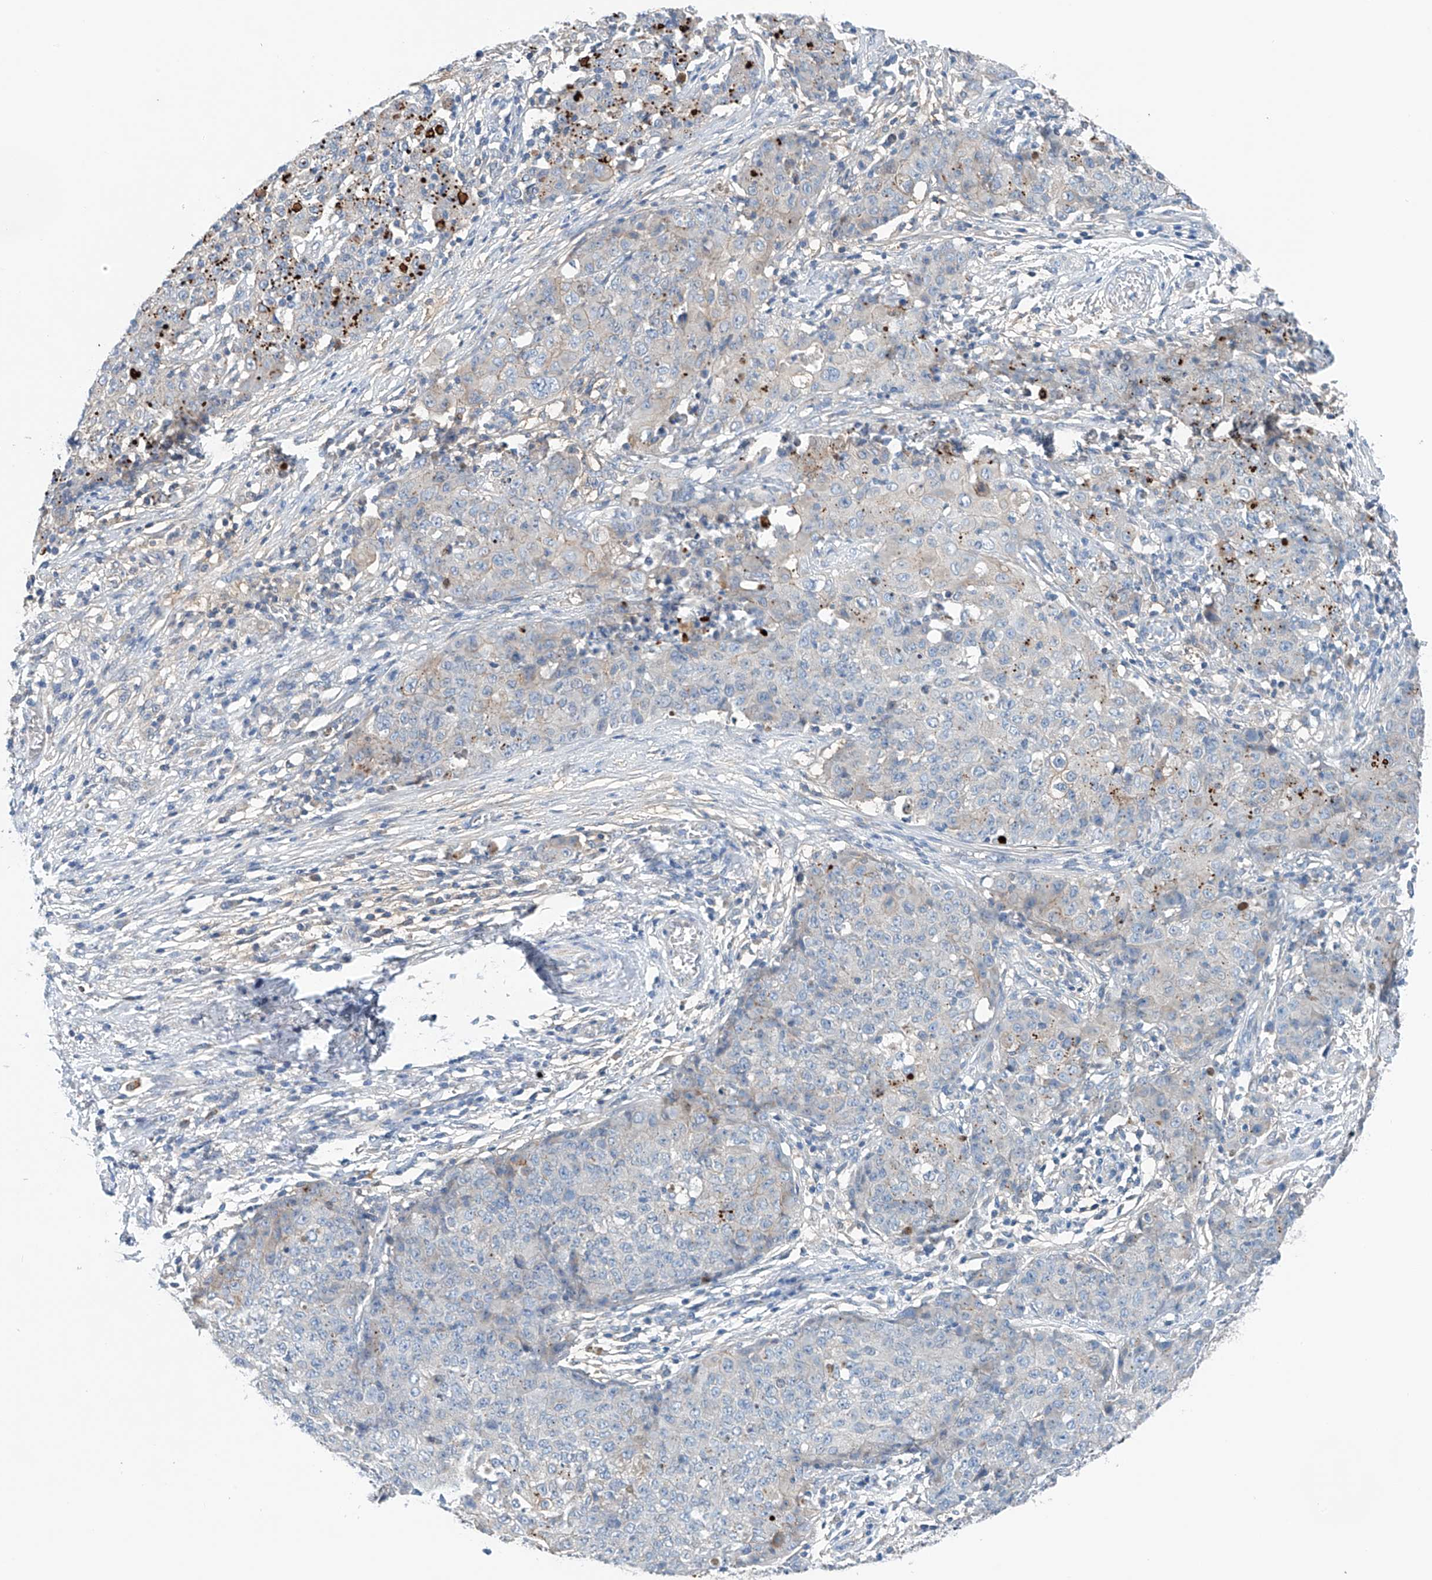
{"staining": {"intensity": "negative", "quantity": "none", "location": "none"}, "tissue": "ovarian cancer", "cell_type": "Tumor cells", "image_type": "cancer", "snomed": [{"axis": "morphology", "description": "Carcinoma, endometroid"}, {"axis": "topography", "description": "Ovary"}], "caption": "This photomicrograph is of endometroid carcinoma (ovarian) stained with immunohistochemistry (IHC) to label a protein in brown with the nuclei are counter-stained blue. There is no expression in tumor cells.", "gene": "CEP85L", "patient": {"sex": "female", "age": 42}}